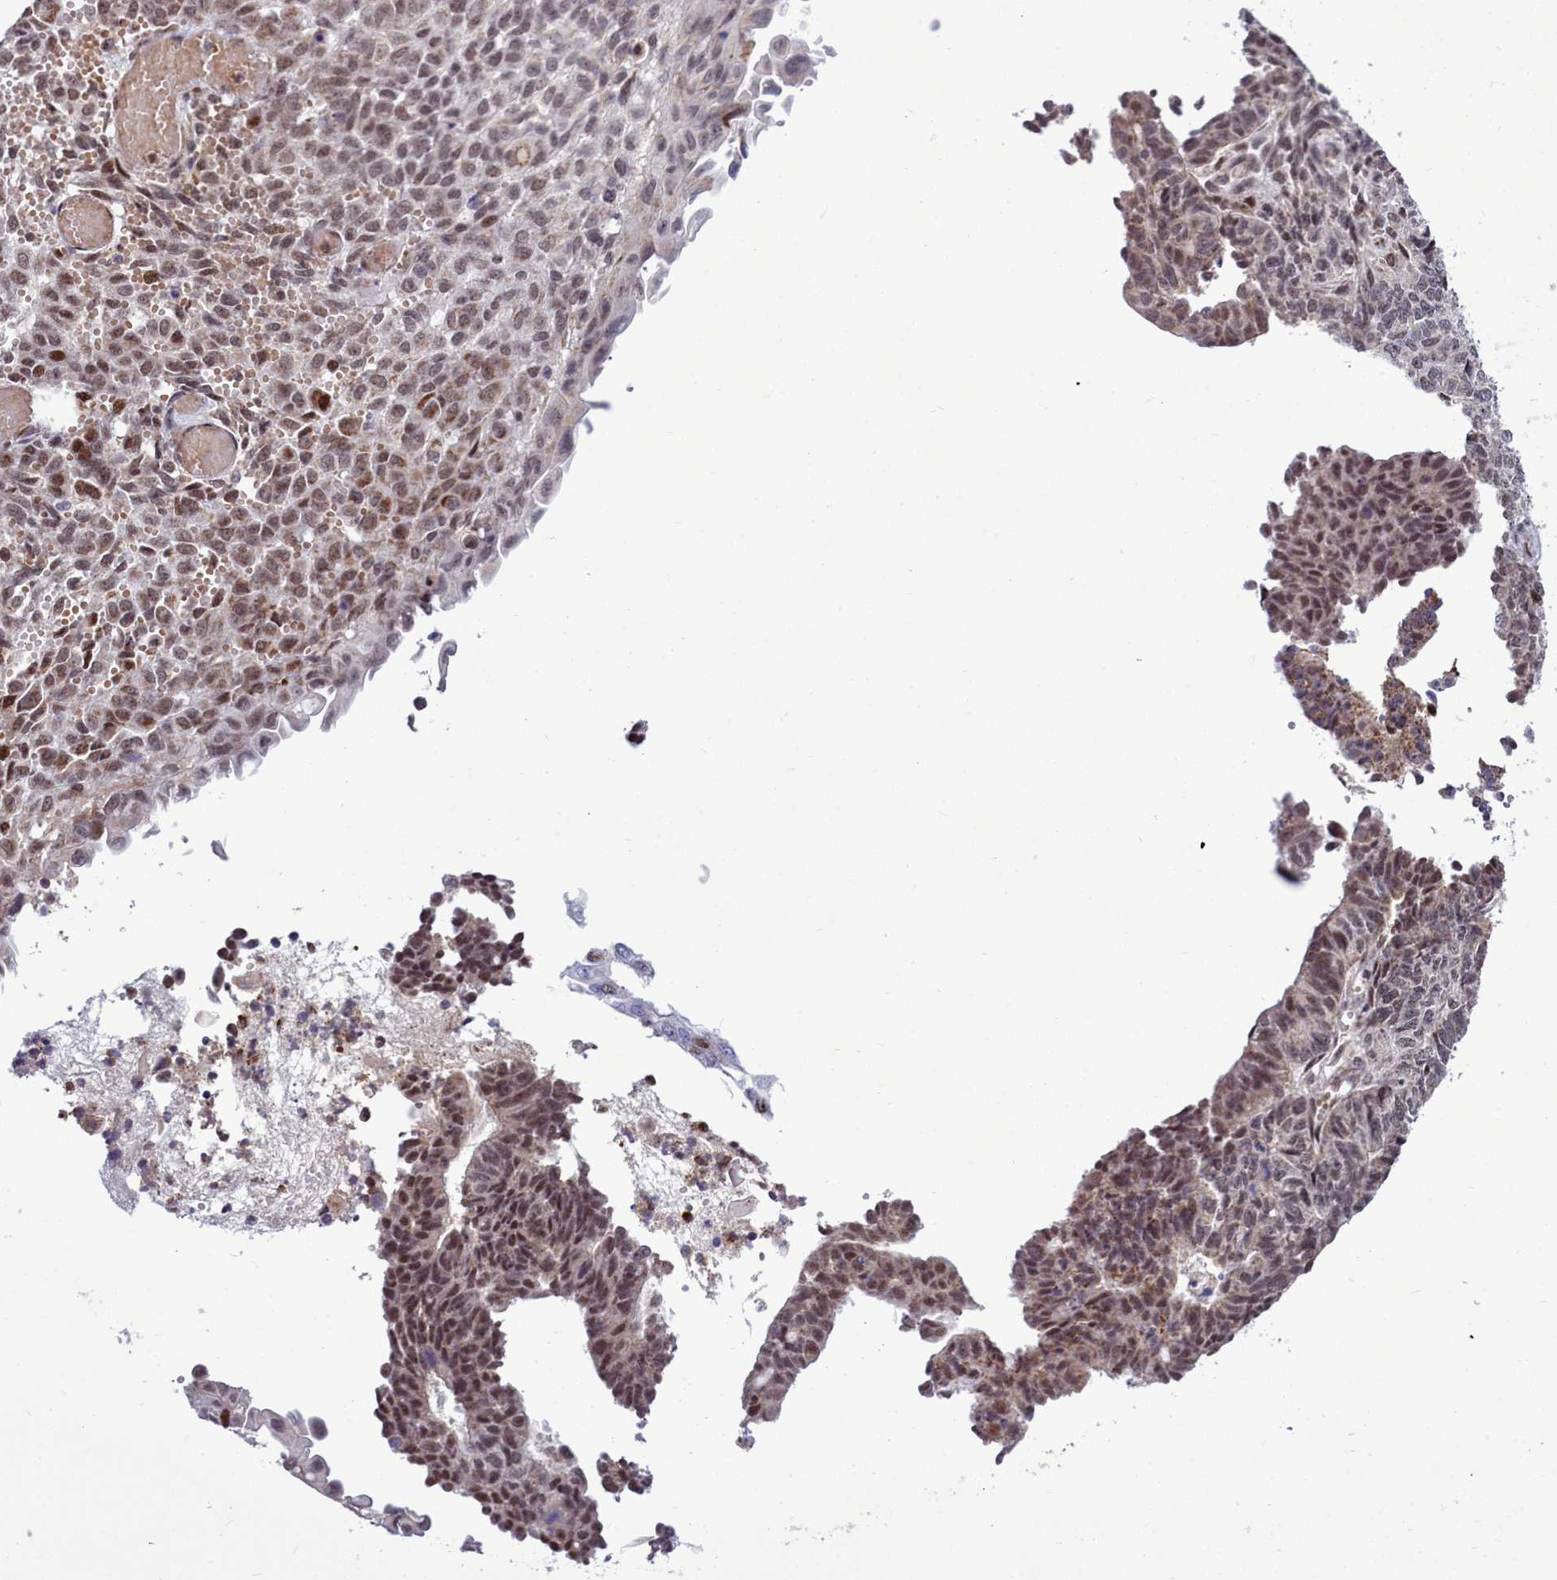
{"staining": {"intensity": "moderate", "quantity": "25%-75%", "location": "nuclear"}, "tissue": "endometrial cancer", "cell_type": "Tumor cells", "image_type": "cancer", "snomed": [{"axis": "morphology", "description": "Adenocarcinoma, NOS"}, {"axis": "topography", "description": "Endometrium"}], "caption": "The immunohistochemical stain labels moderate nuclear staining in tumor cells of endometrial cancer (adenocarcinoma) tissue.", "gene": "POM121L2", "patient": {"sex": "female", "age": 32}}